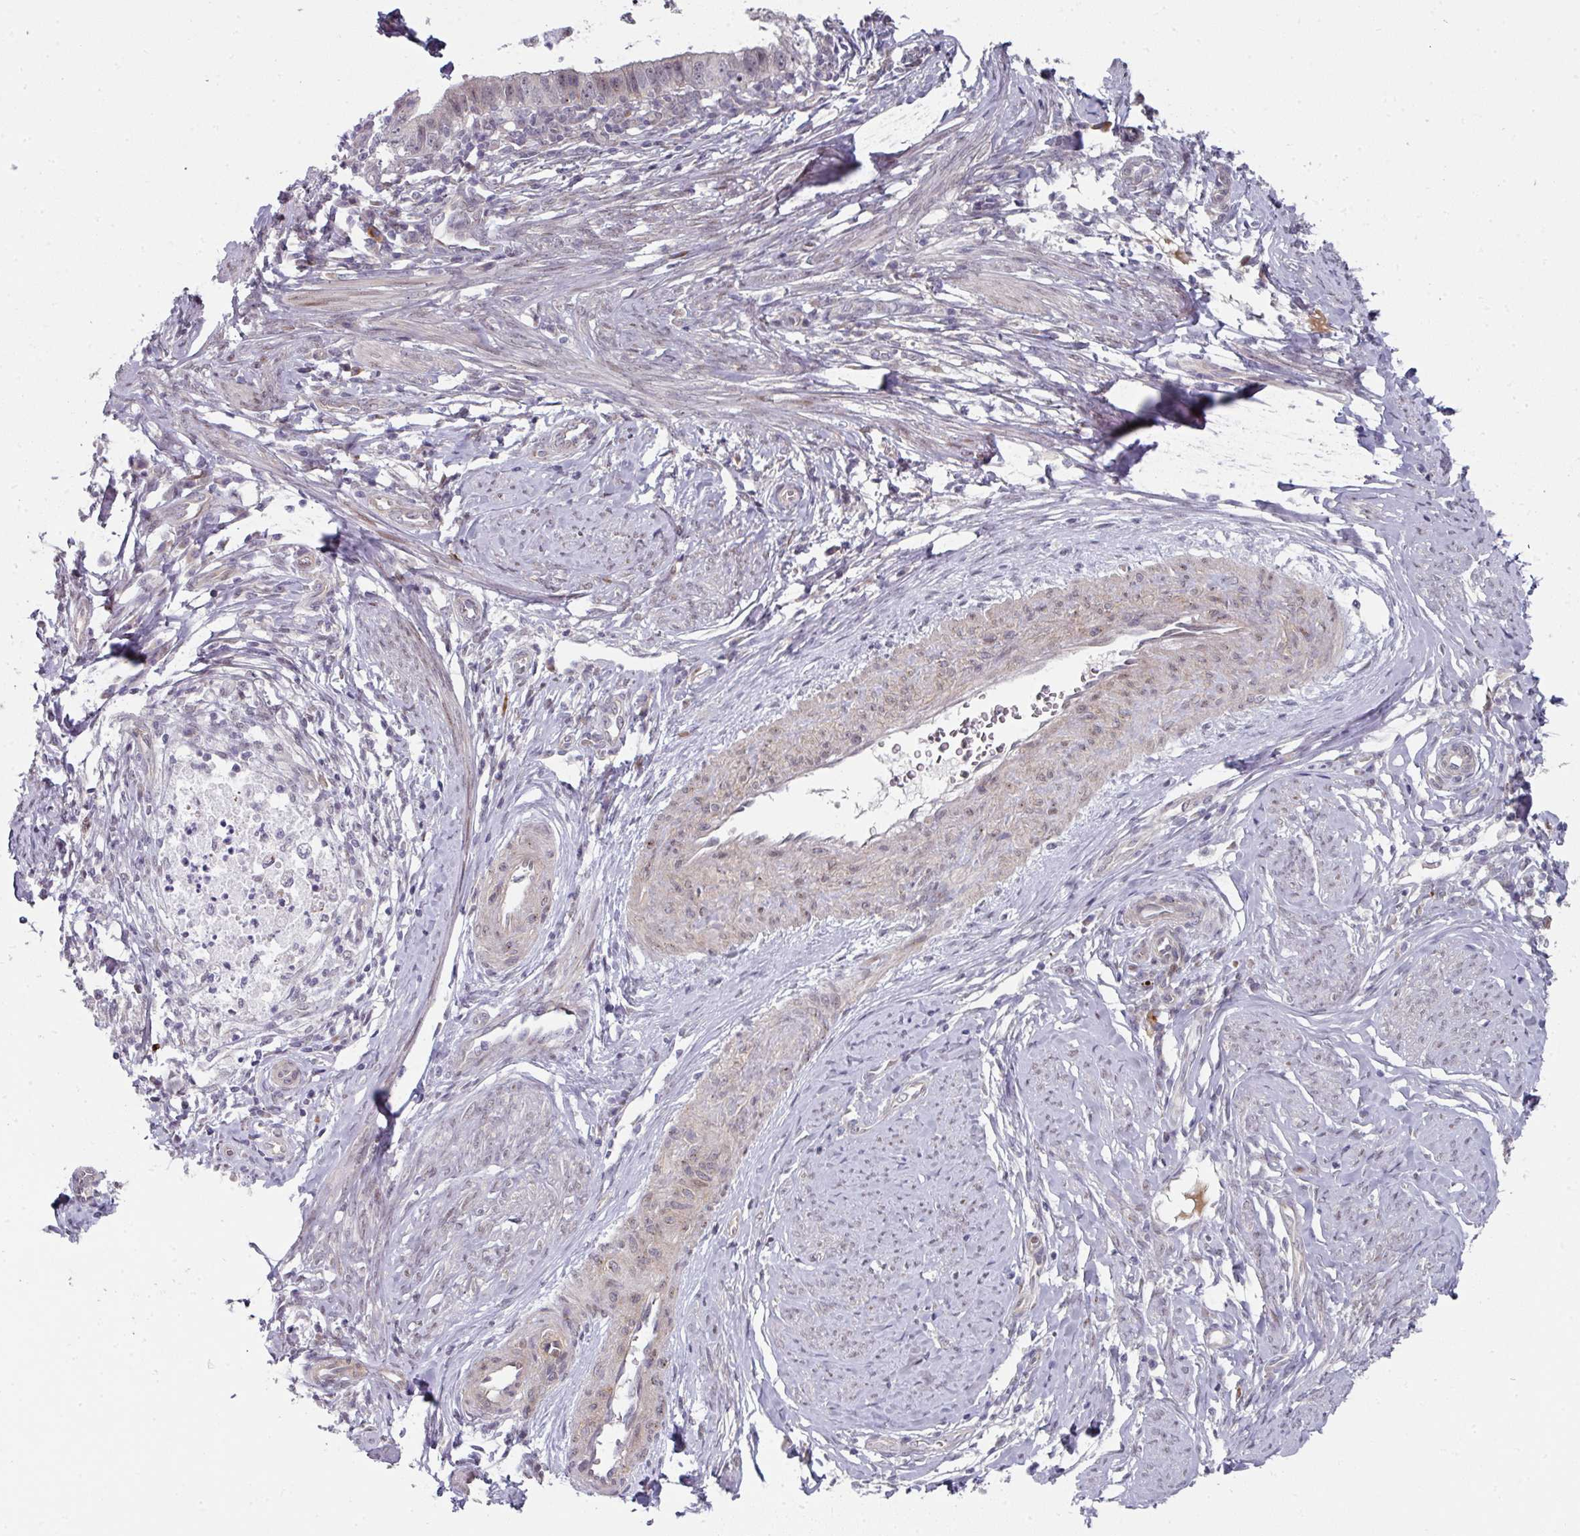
{"staining": {"intensity": "negative", "quantity": "none", "location": "none"}, "tissue": "cervical cancer", "cell_type": "Tumor cells", "image_type": "cancer", "snomed": [{"axis": "morphology", "description": "Adenocarcinoma, NOS"}, {"axis": "topography", "description": "Cervix"}], "caption": "This is a photomicrograph of immunohistochemistry (IHC) staining of cervical cancer (adenocarcinoma), which shows no staining in tumor cells.", "gene": "TMCC1", "patient": {"sex": "female", "age": 36}}